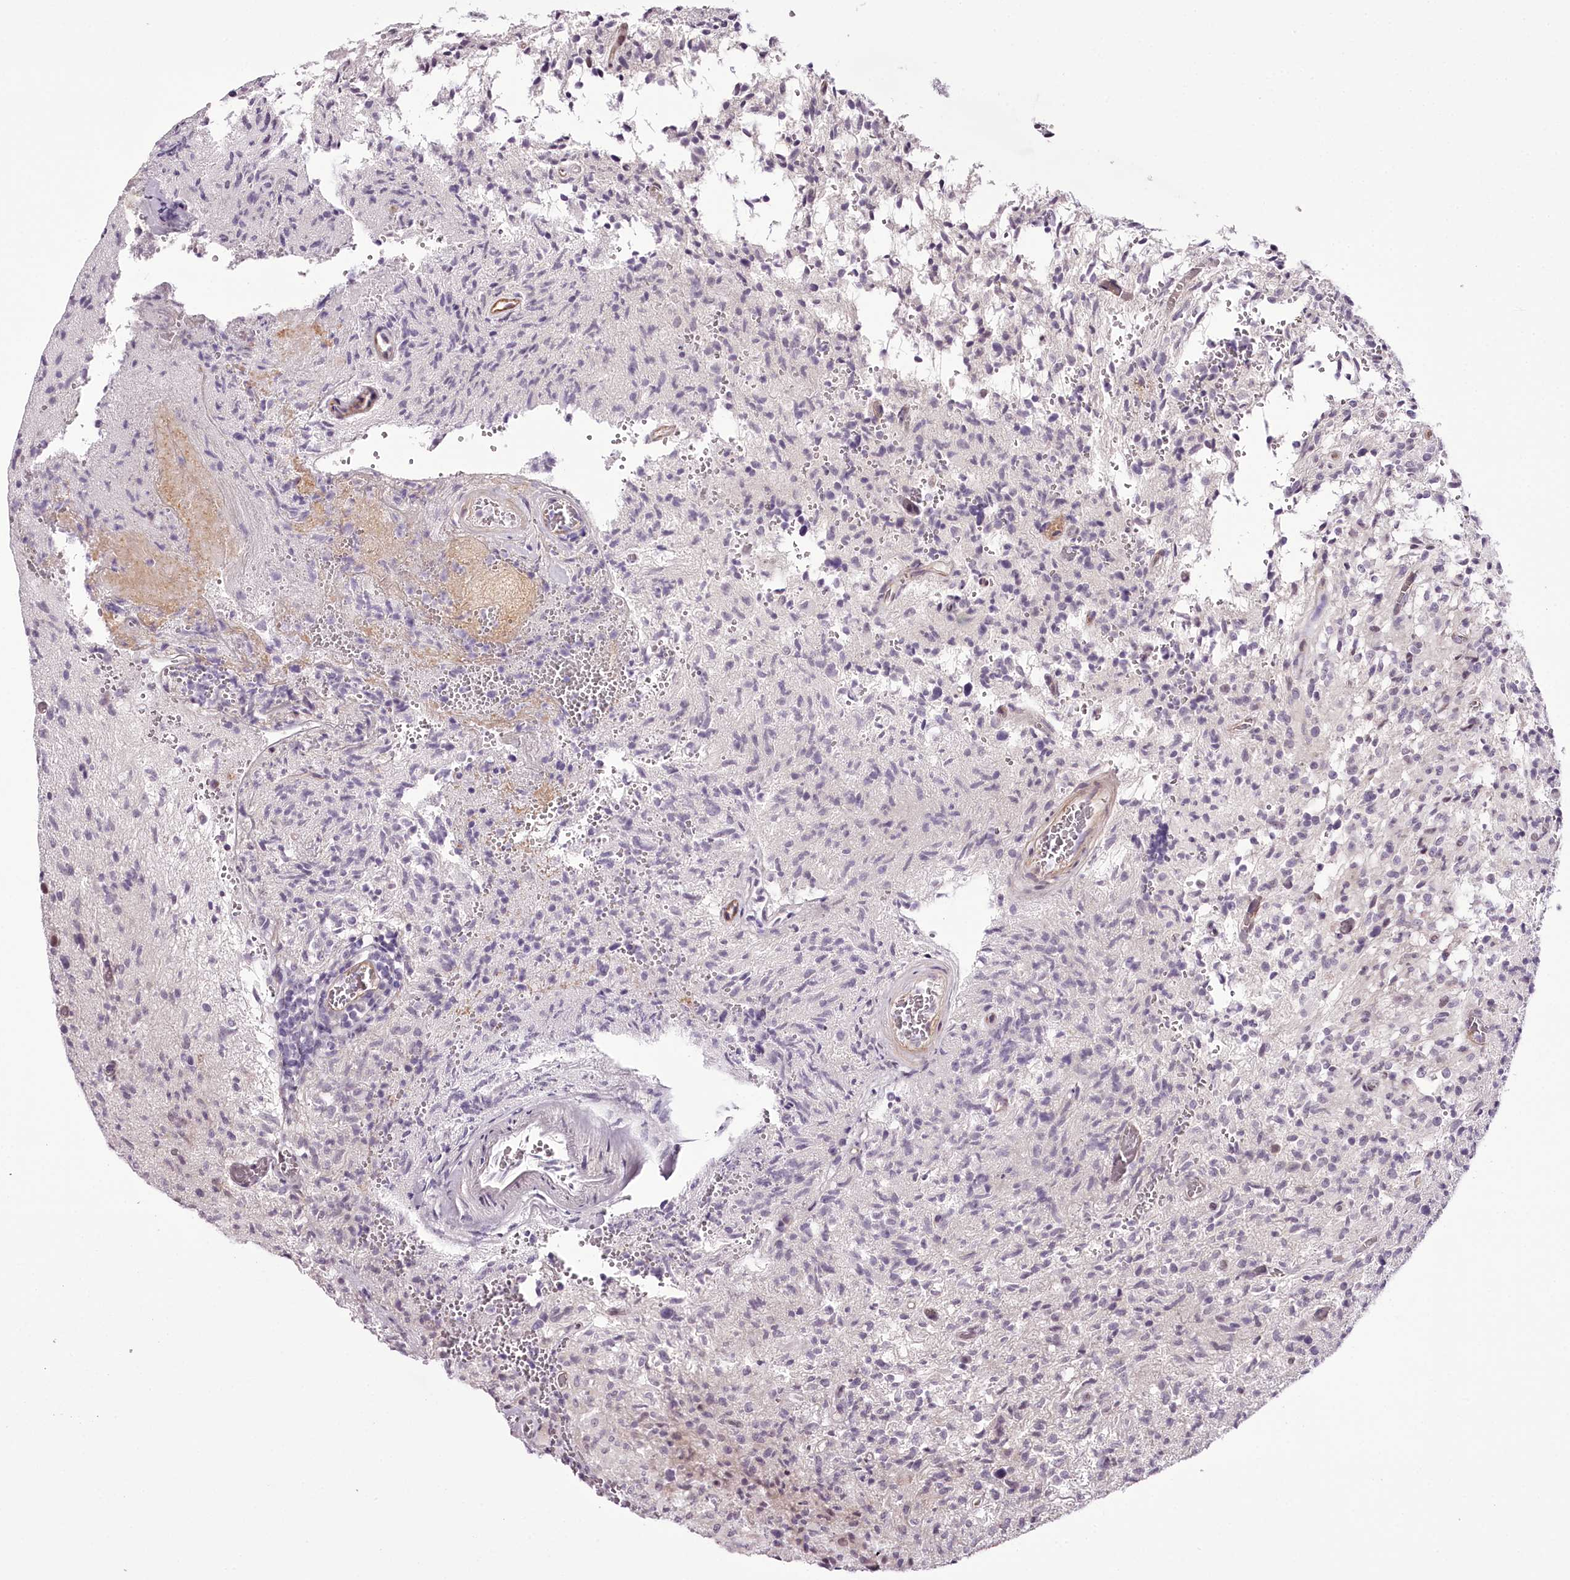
{"staining": {"intensity": "weak", "quantity": "<25%", "location": "nuclear"}, "tissue": "glioma", "cell_type": "Tumor cells", "image_type": "cancer", "snomed": [{"axis": "morphology", "description": "Glioma, malignant, High grade"}, {"axis": "topography", "description": "Brain"}], "caption": "A photomicrograph of glioma stained for a protein exhibits no brown staining in tumor cells.", "gene": "TTC33", "patient": {"sex": "female", "age": 57}}